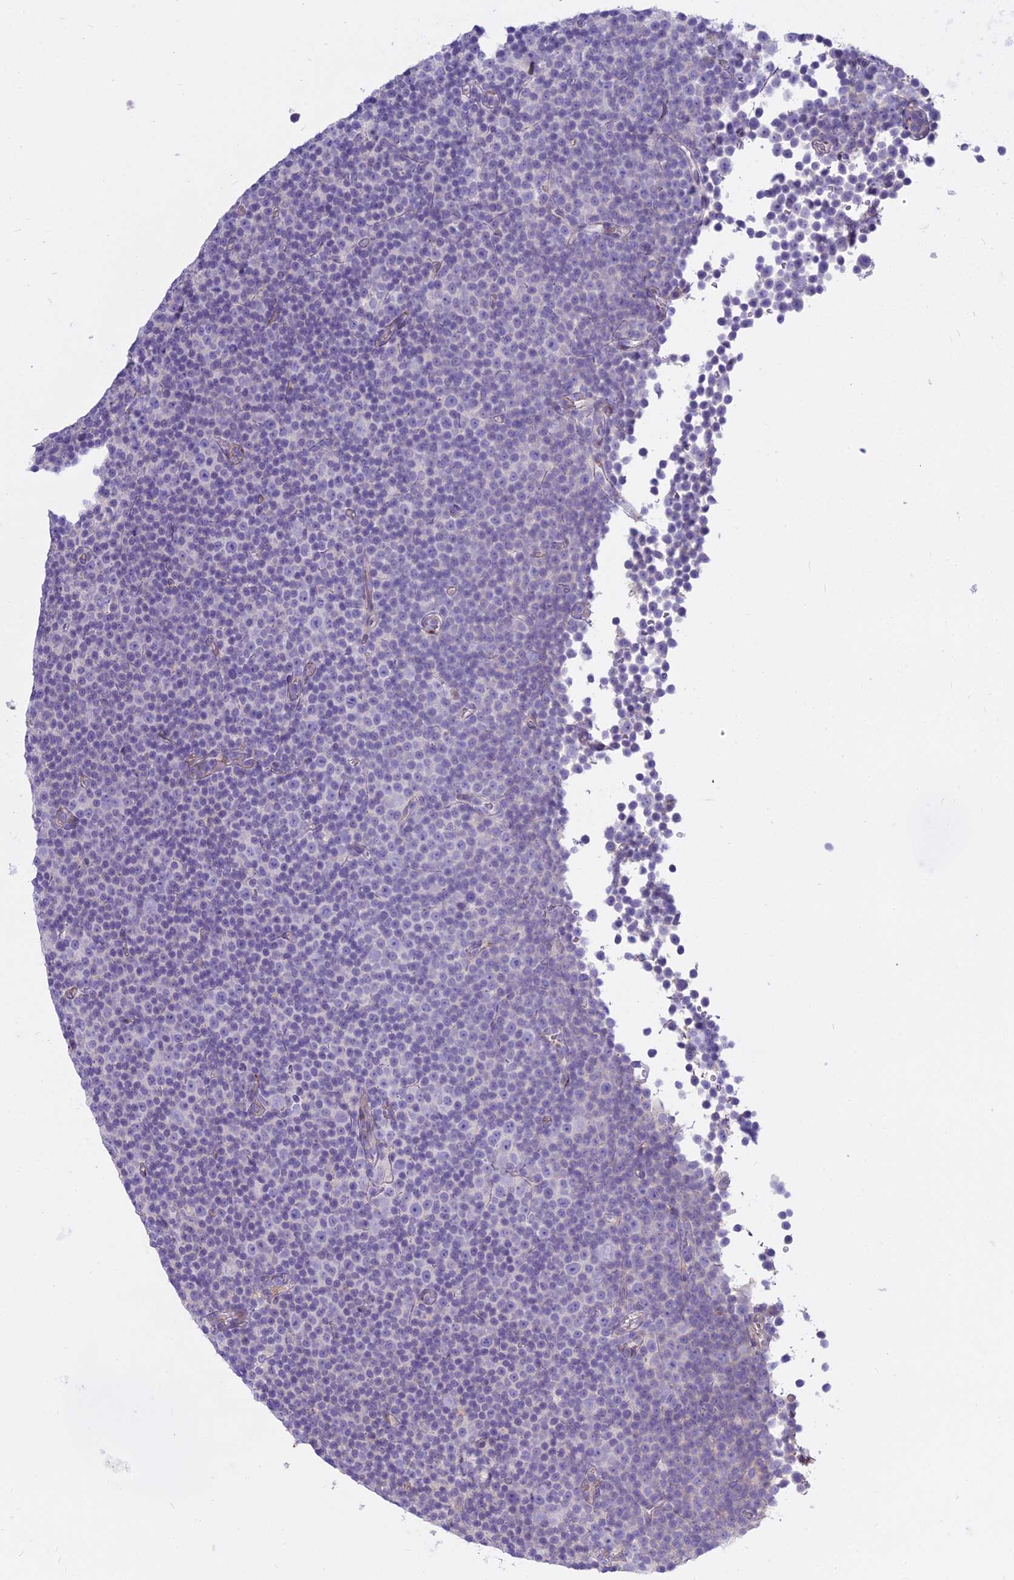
{"staining": {"intensity": "negative", "quantity": "none", "location": "none"}, "tissue": "lymphoma", "cell_type": "Tumor cells", "image_type": "cancer", "snomed": [{"axis": "morphology", "description": "Malignant lymphoma, non-Hodgkin's type, Low grade"}, {"axis": "topography", "description": "Lymph node"}], "caption": "The photomicrograph demonstrates no staining of tumor cells in lymphoma.", "gene": "SMIM24", "patient": {"sex": "female", "age": 67}}